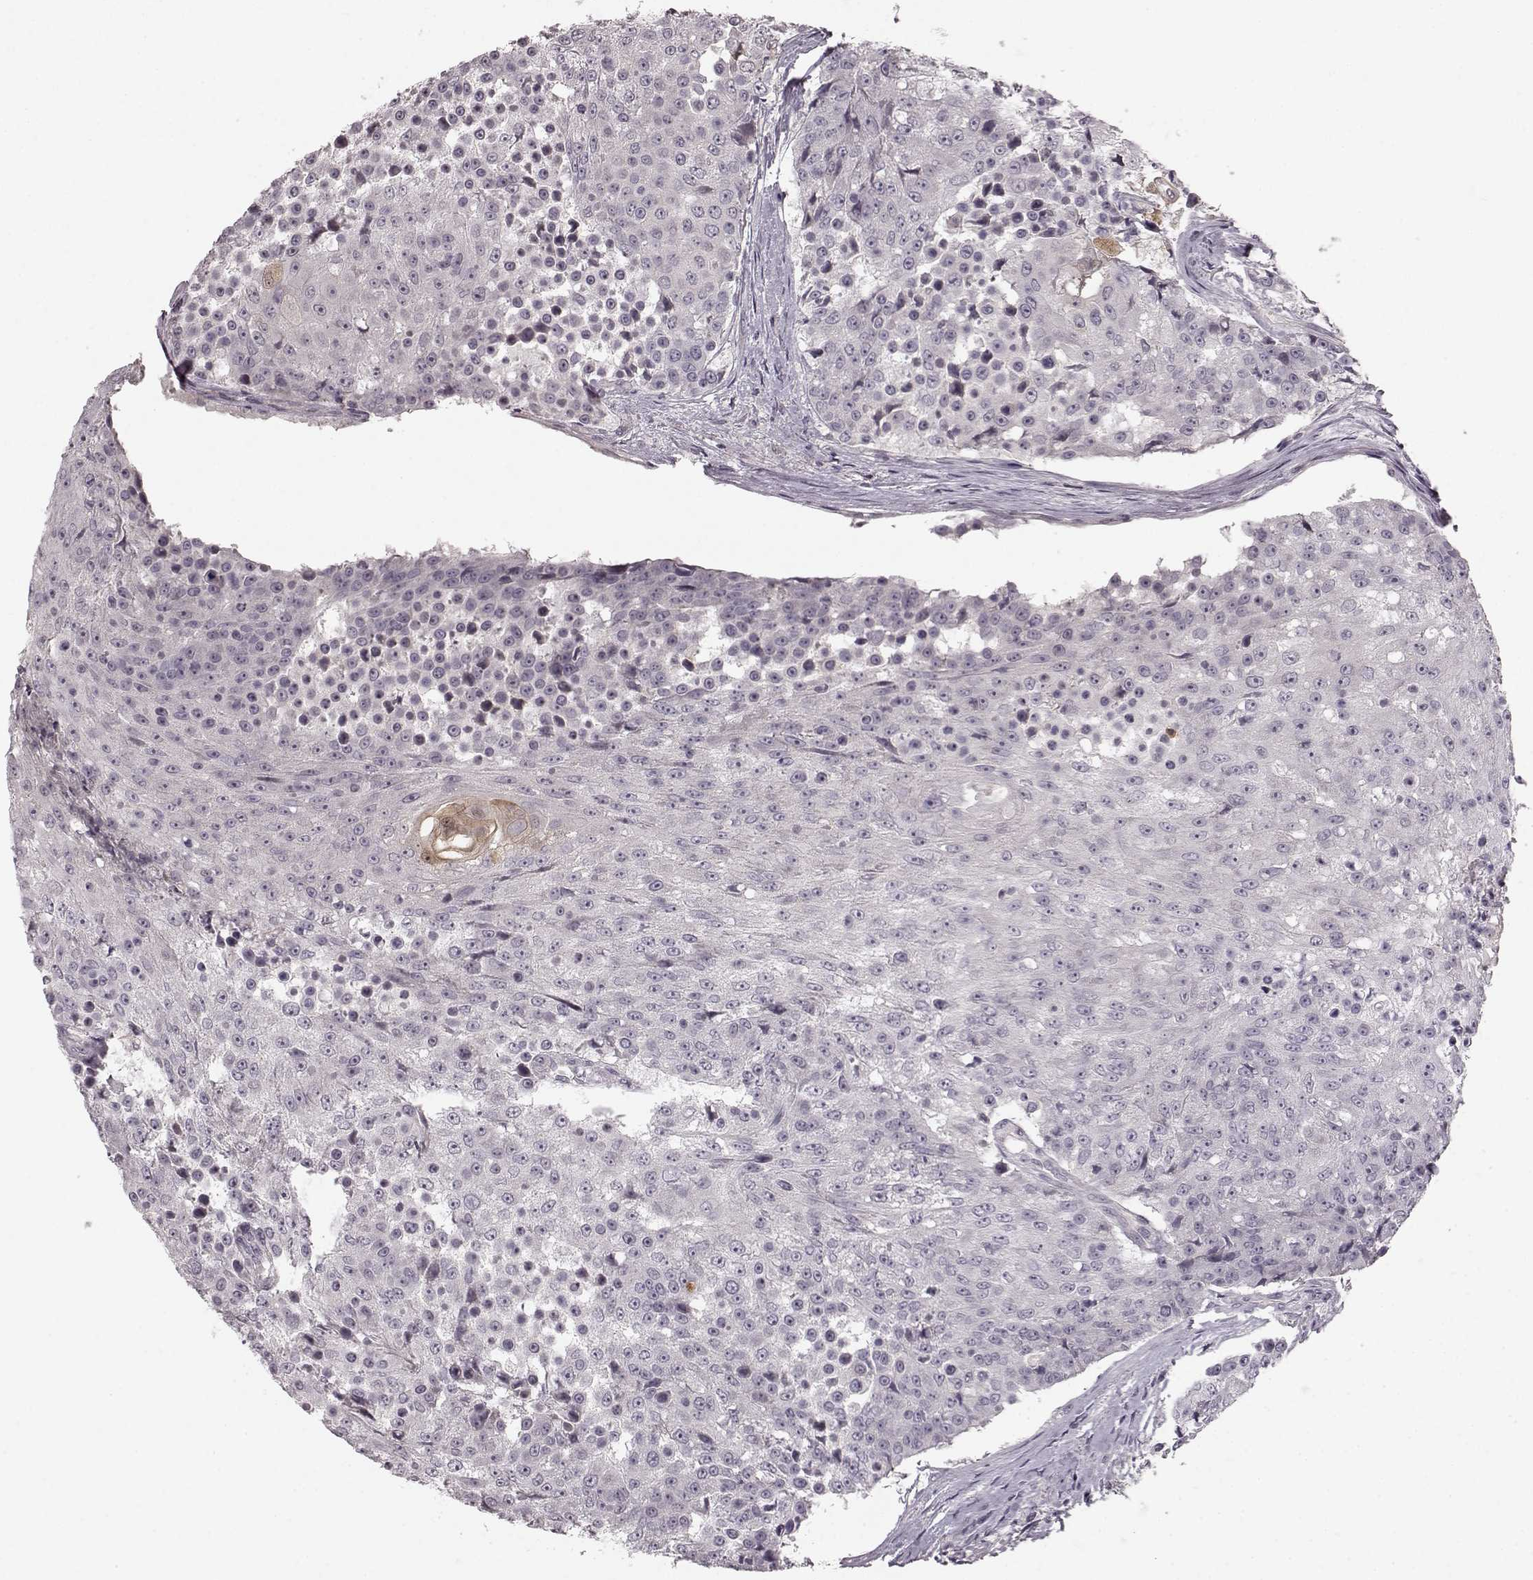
{"staining": {"intensity": "negative", "quantity": "none", "location": "none"}, "tissue": "urothelial cancer", "cell_type": "Tumor cells", "image_type": "cancer", "snomed": [{"axis": "morphology", "description": "Urothelial carcinoma, High grade"}, {"axis": "topography", "description": "Urinary bladder"}], "caption": "DAB (3,3'-diaminobenzidine) immunohistochemical staining of human urothelial cancer displays no significant positivity in tumor cells.", "gene": "CHIT1", "patient": {"sex": "female", "age": 63}}